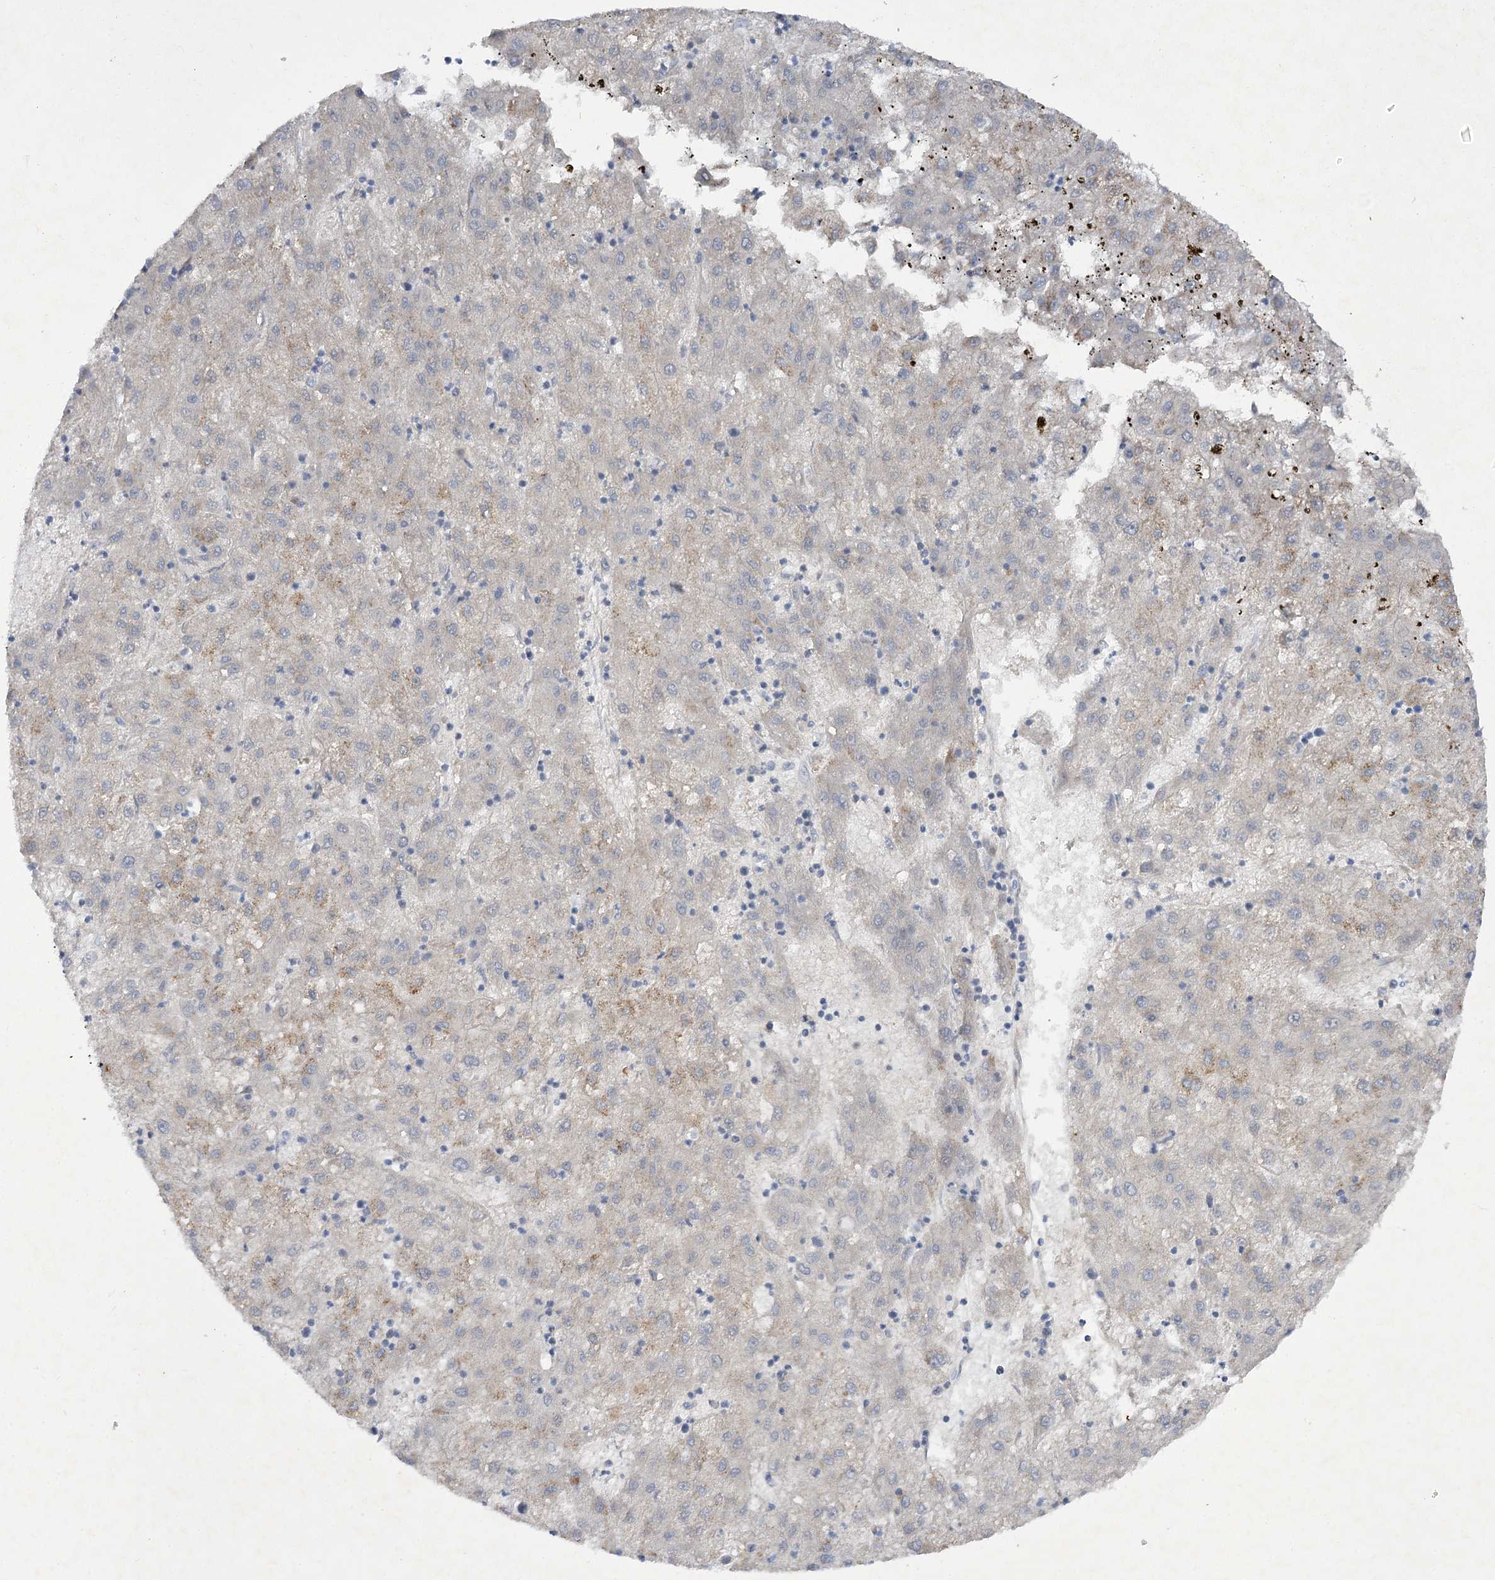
{"staining": {"intensity": "negative", "quantity": "none", "location": "none"}, "tissue": "liver cancer", "cell_type": "Tumor cells", "image_type": "cancer", "snomed": [{"axis": "morphology", "description": "Carcinoma, Hepatocellular, NOS"}, {"axis": "topography", "description": "Liver"}], "caption": "Tumor cells are negative for brown protein staining in liver cancer (hepatocellular carcinoma).", "gene": "KIAA0825", "patient": {"sex": "male", "age": 72}}